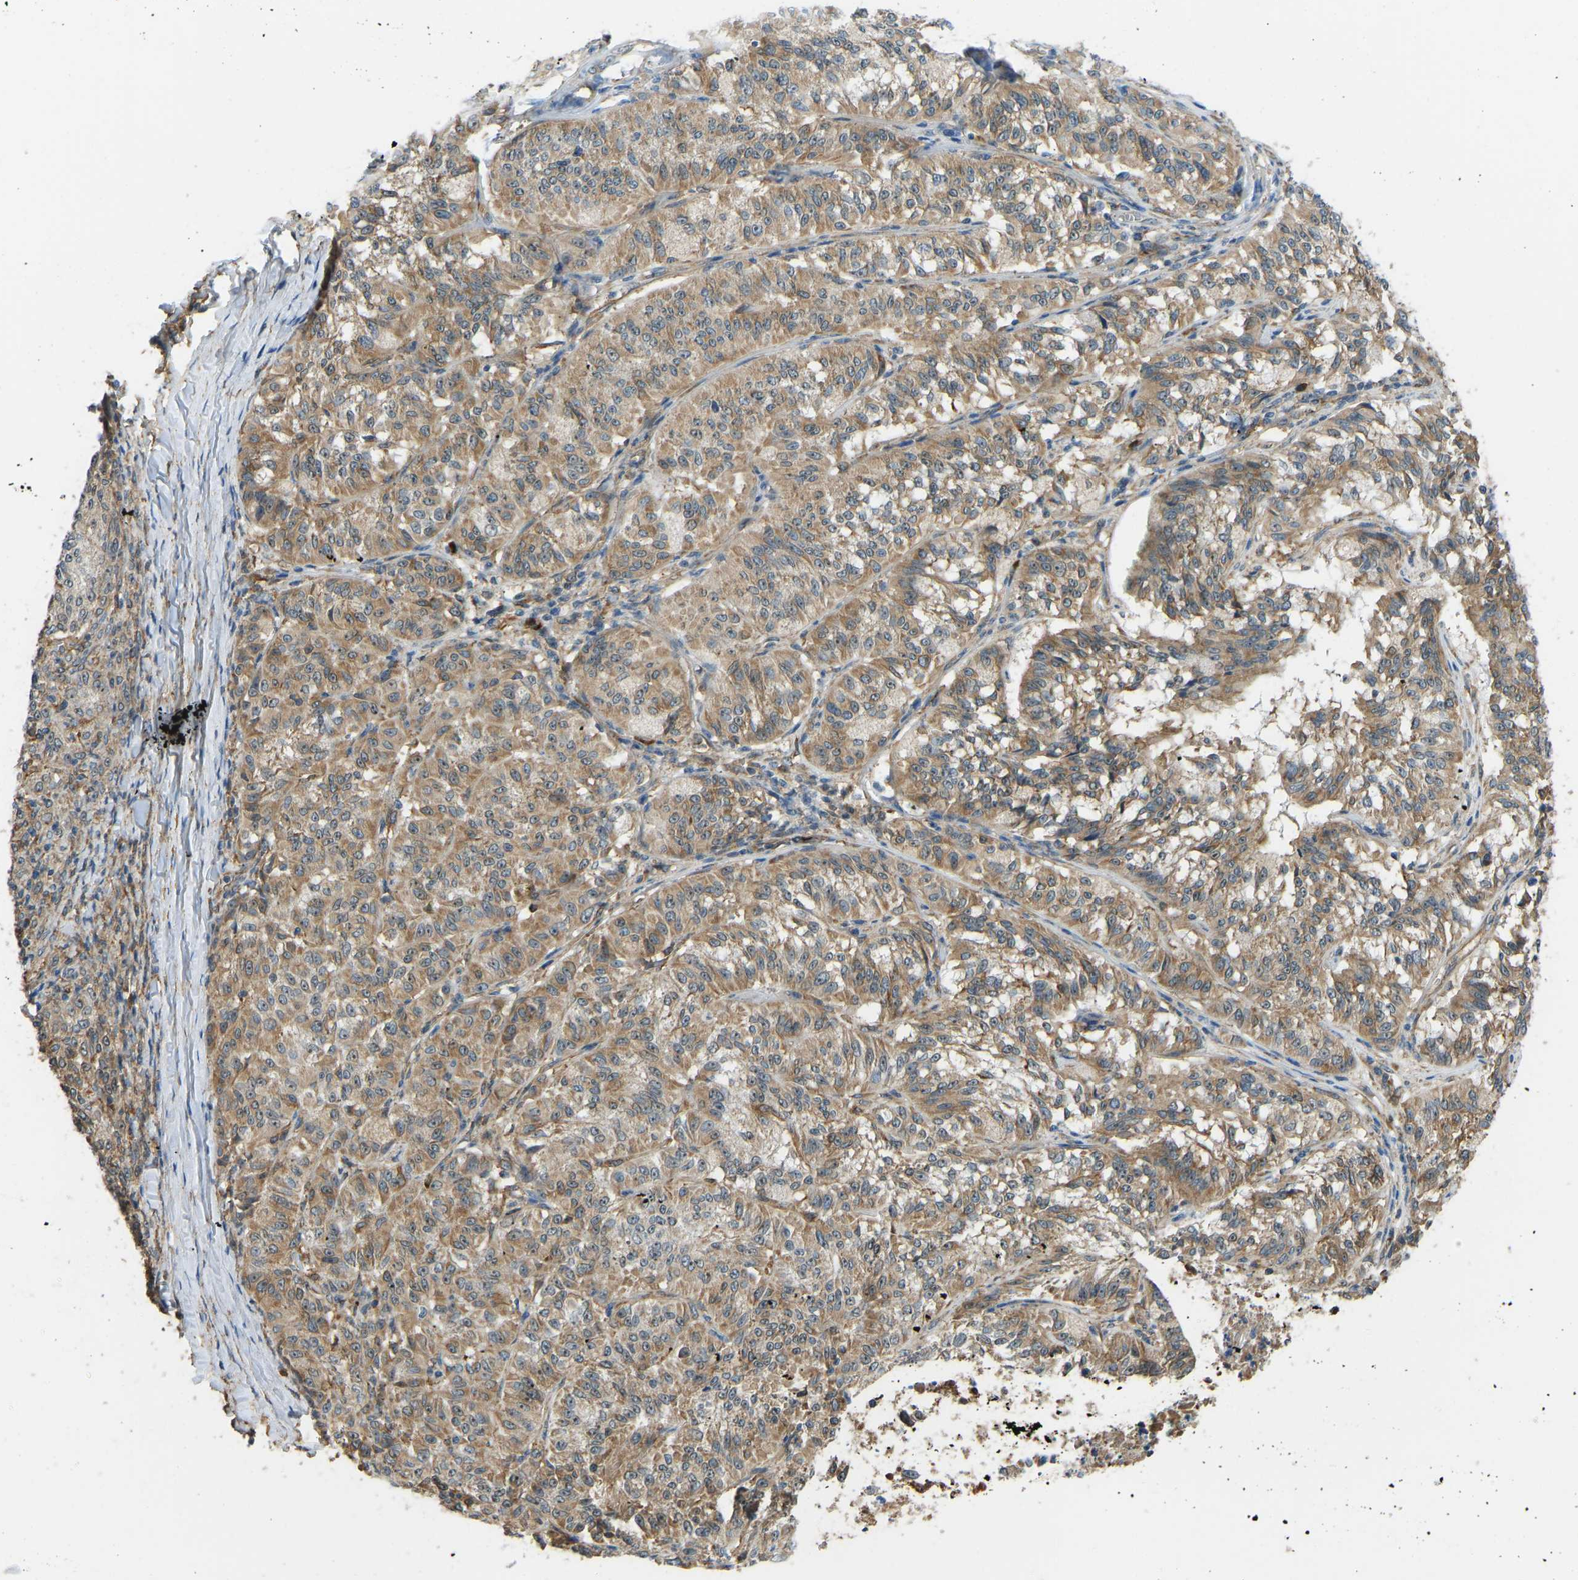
{"staining": {"intensity": "moderate", "quantity": "25%-75%", "location": "cytoplasmic/membranous,nuclear"}, "tissue": "melanoma", "cell_type": "Tumor cells", "image_type": "cancer", "snomed": [{"axis": "morphology", "description": "Malignant melanoma, NOS"}, {"axis": "topography", "description": "Skin"}], "caption": "A photomicrograph of melanoma stained for a protein exhibits moderate cytoplasmic/membranous and nuclear brown staining in tumor cells. Immunohistochemistry stains the protein of interest in brown and the nuclei are stained blue.", "gene": "OS9", "patient": {"sex": "female", "age": 72}}